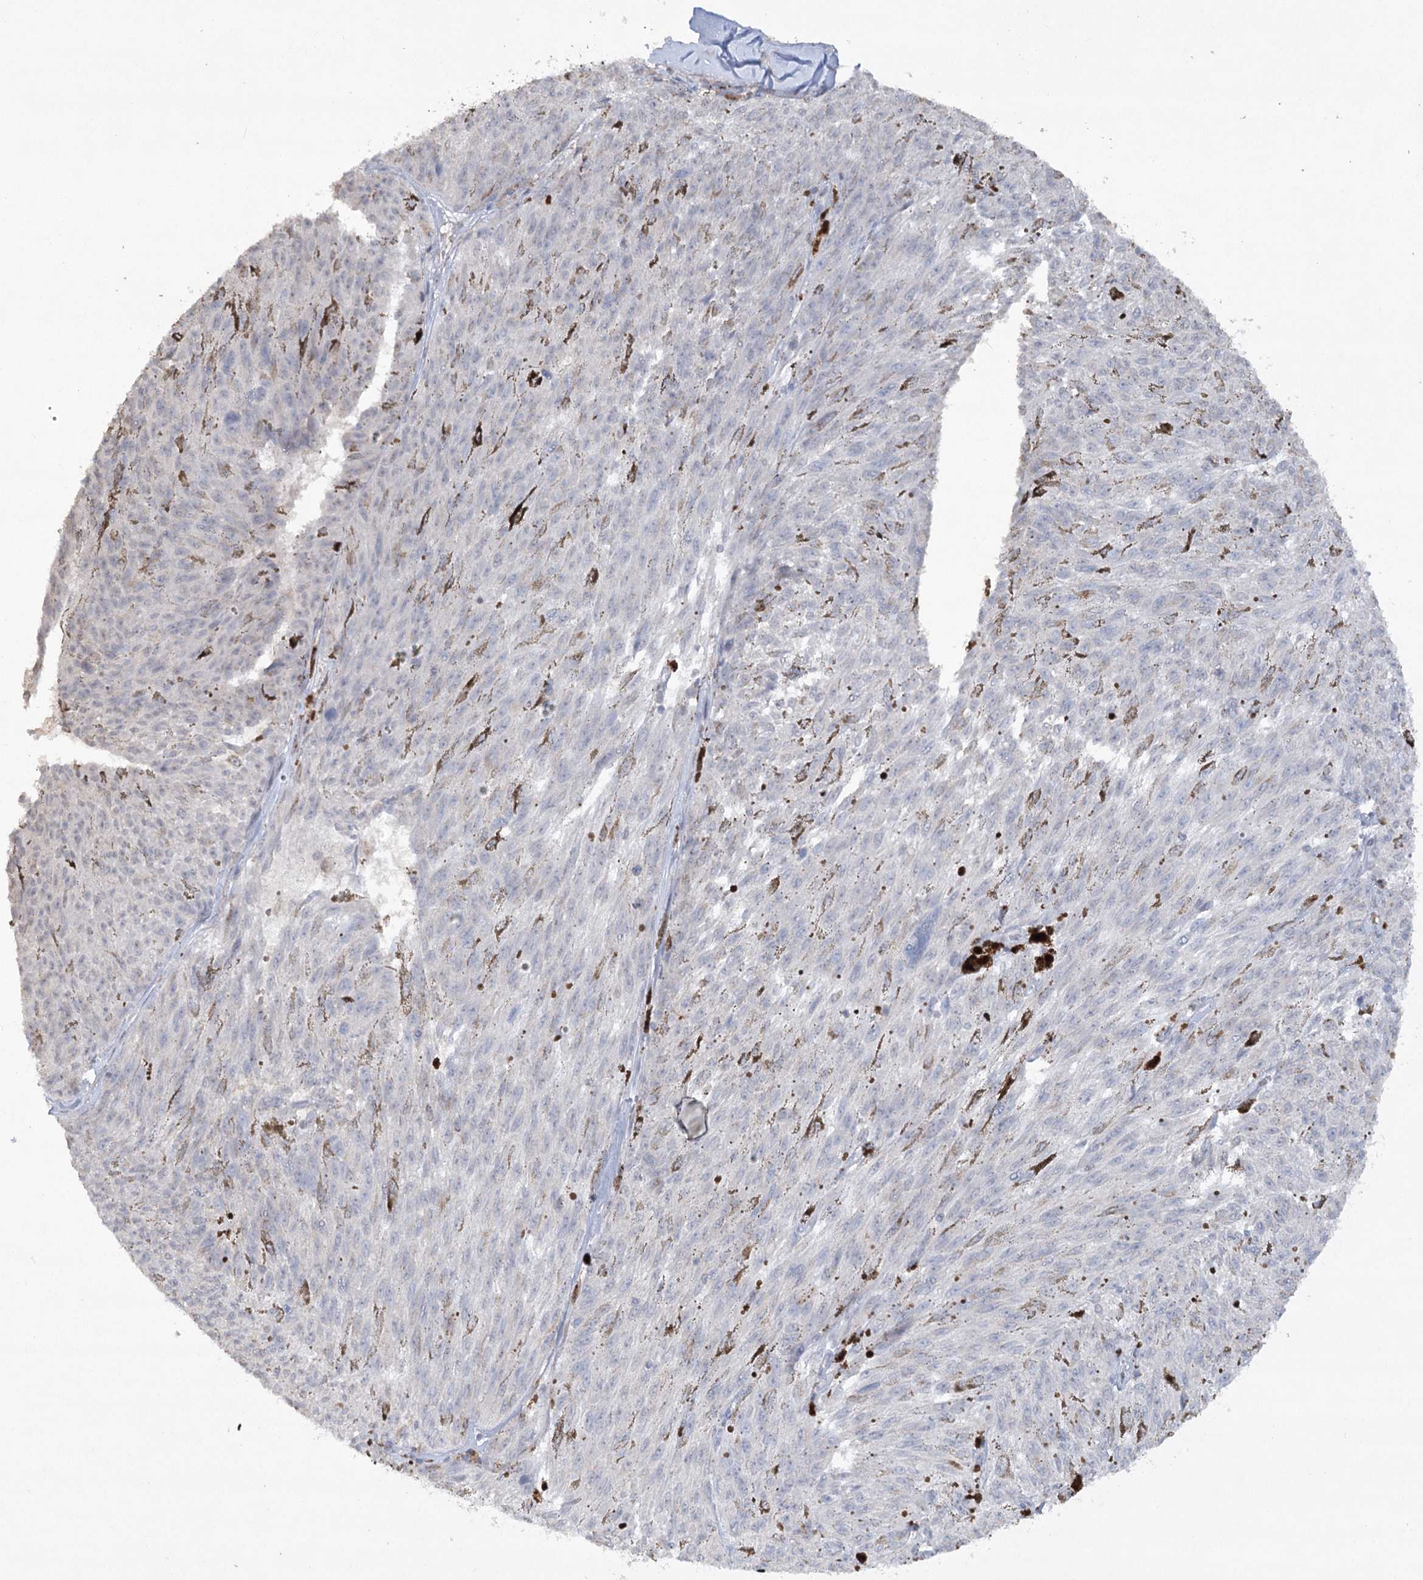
{"staining": {"intensity": "negative", "quantity": "none", "location": "none"}, "tissue": "melanoma", "cell_type": "Tumor cells", "image_type": "cancer", "snomed": [{"axis": "morphology", "description": "Malignant melanoma, NOS"}, {"axis": "topography", "description": "Skin"}], "caption": "DAB (3,3'-diaminobenzidine) immunohistochemical staining of malignant melanoma exhibits no significant staining in tumor cells.", "gene": "TRAF3IP1", "patient": {"sex": "female", "age": 72}}